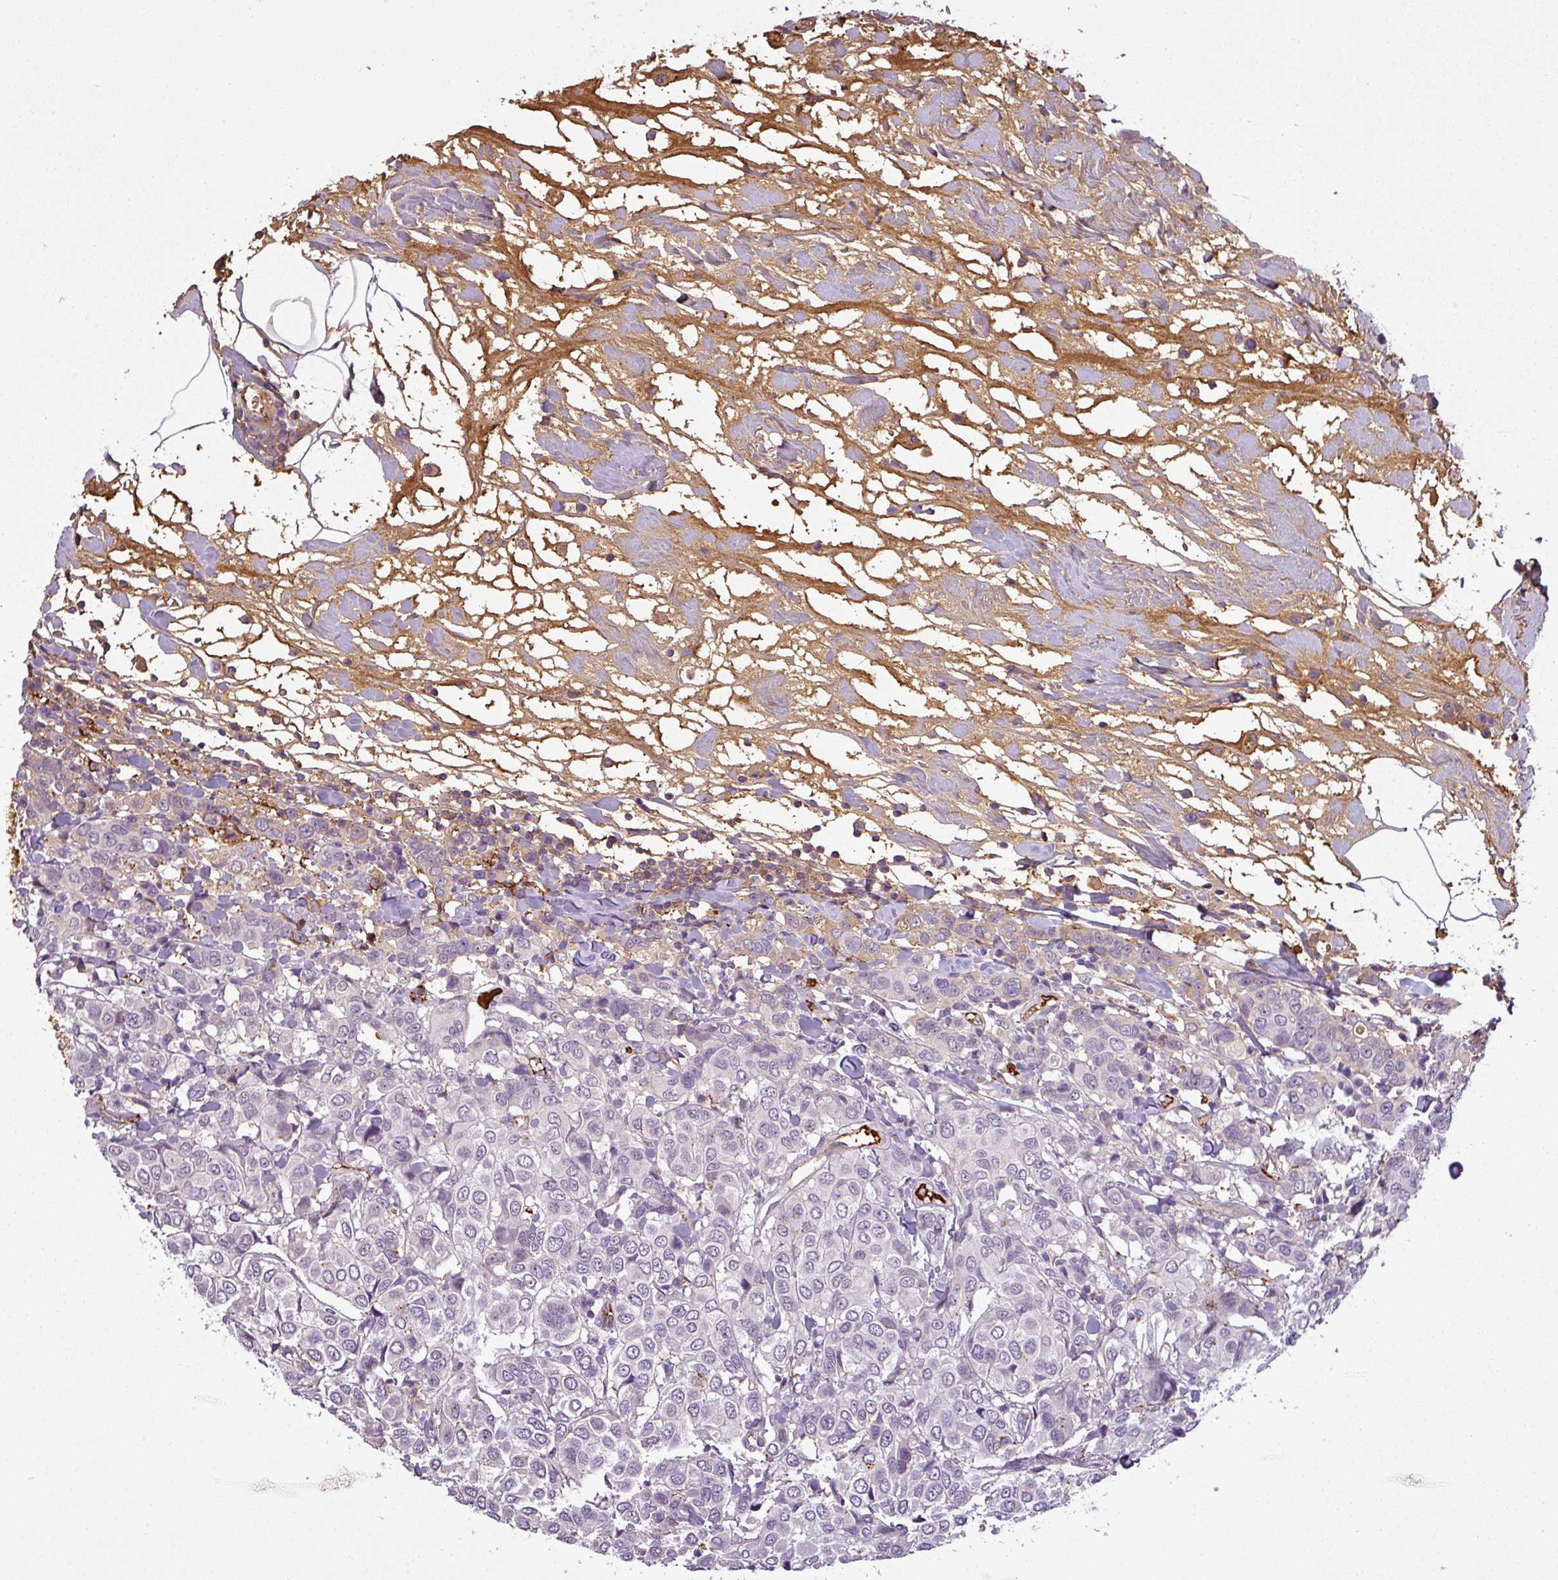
{"staining": {"intensity": "negative", "quantity": "none", "location": "none"}, "tissue": "breast cancer", "cell_type": "Tumor cells", "image_type": "cancer", "snomed": [{"axis": "morphology", "description": "Duct carcinoma"}, {"axis": "topography", "description": "Breast"}], "caption": "Invasive ductal carcinoma (breast) stained for a protein using IHC displays no expression tumor cells.", "gene": "APOC1", "patient": {"sex": "female", "age": 55}}